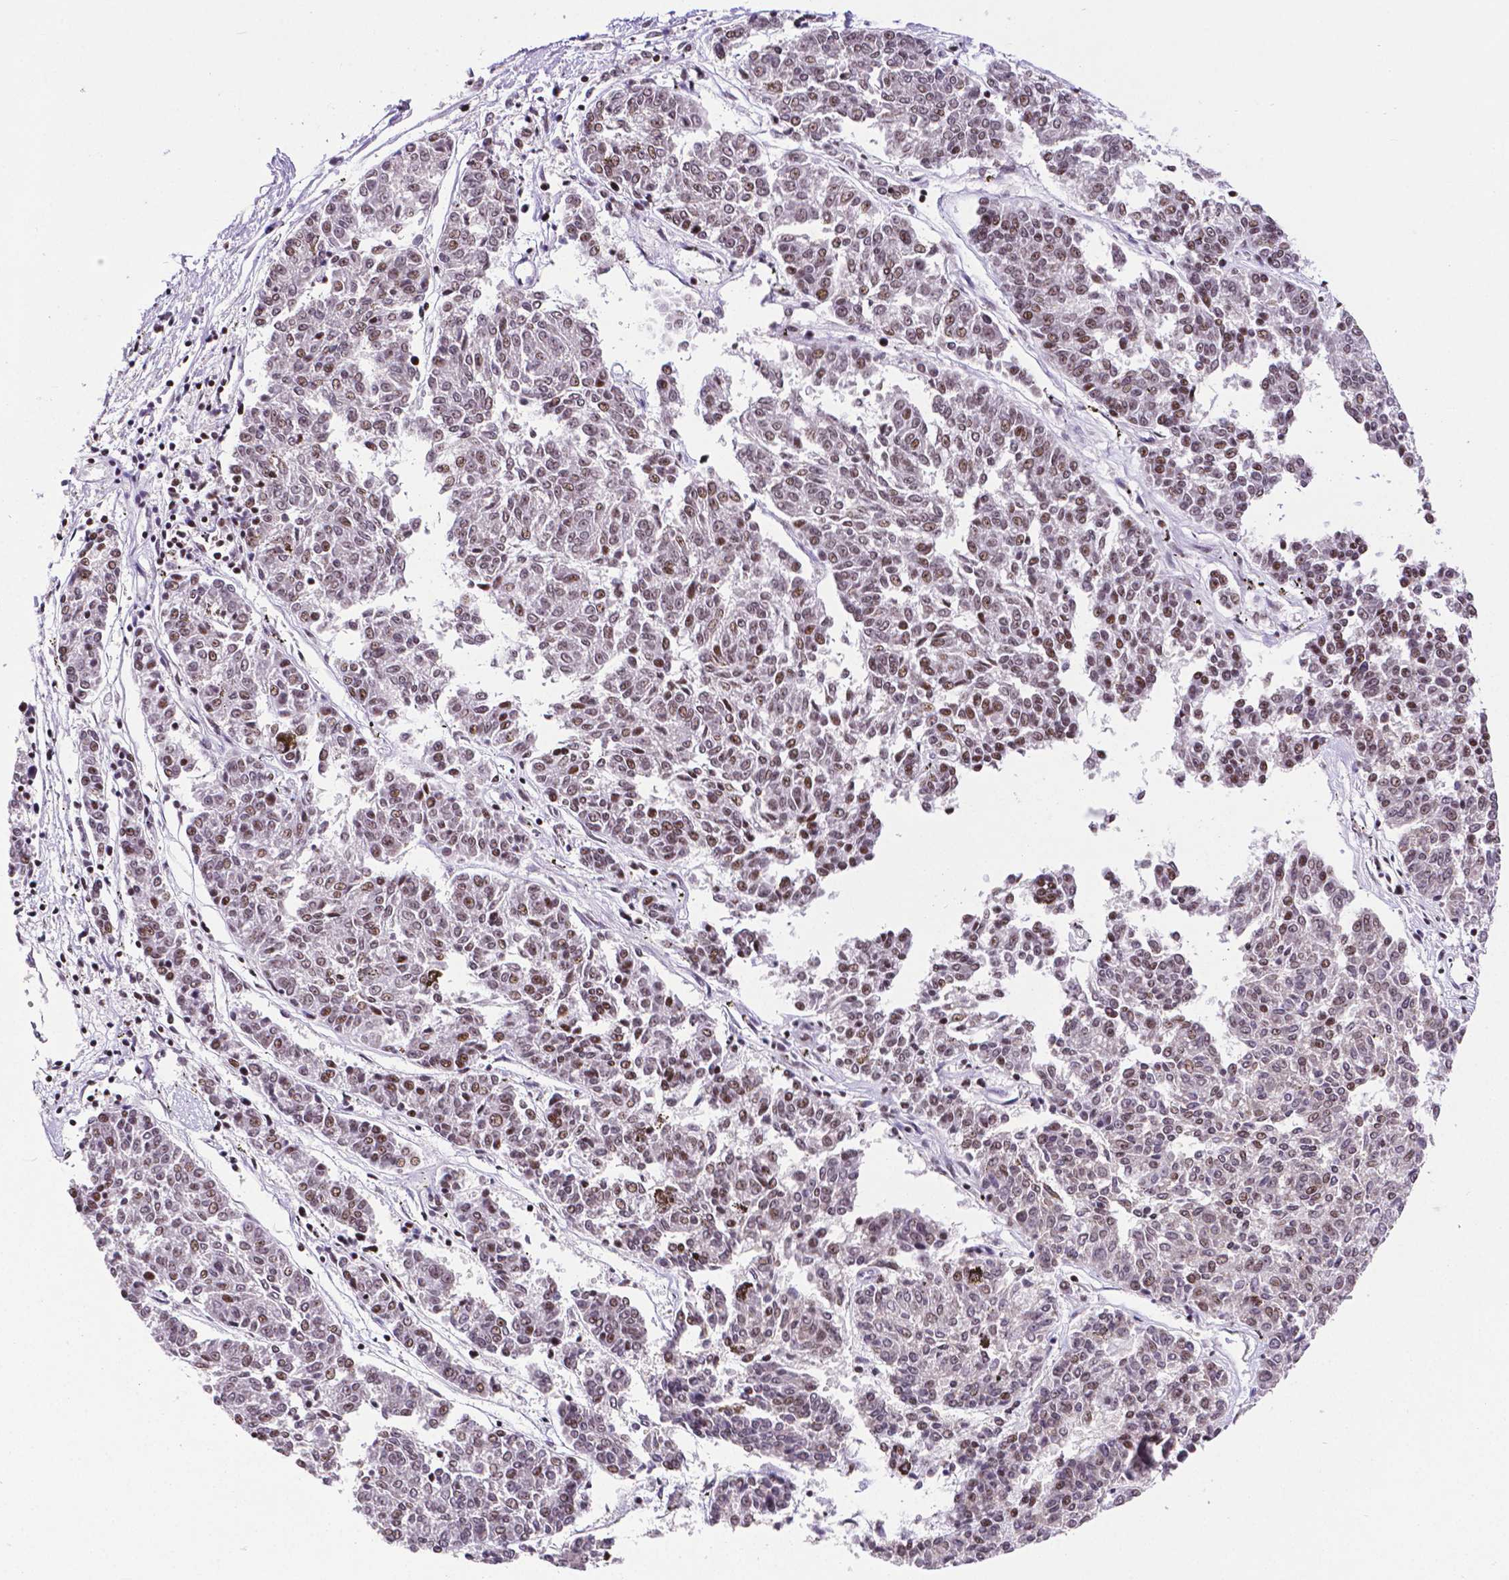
{"staining": {"intensity": "moderate", "quantity": ">75%", "location": "nuclear"}, "tissue": "melanoma", "cell_type": "Tumor cells", "image_type": "cancer", "snomed": [{"axis": "morphology", "description": "Malignant melanoma, NOS"}, {"axis": "topography", "description": "Skin"}], "caption": "A micrograph of melanoma stained for a protein displays moderate nuclear brown staining in tumor cells.", "gene": "CTCF", "patient": {"sex": "female", "age": 72}}